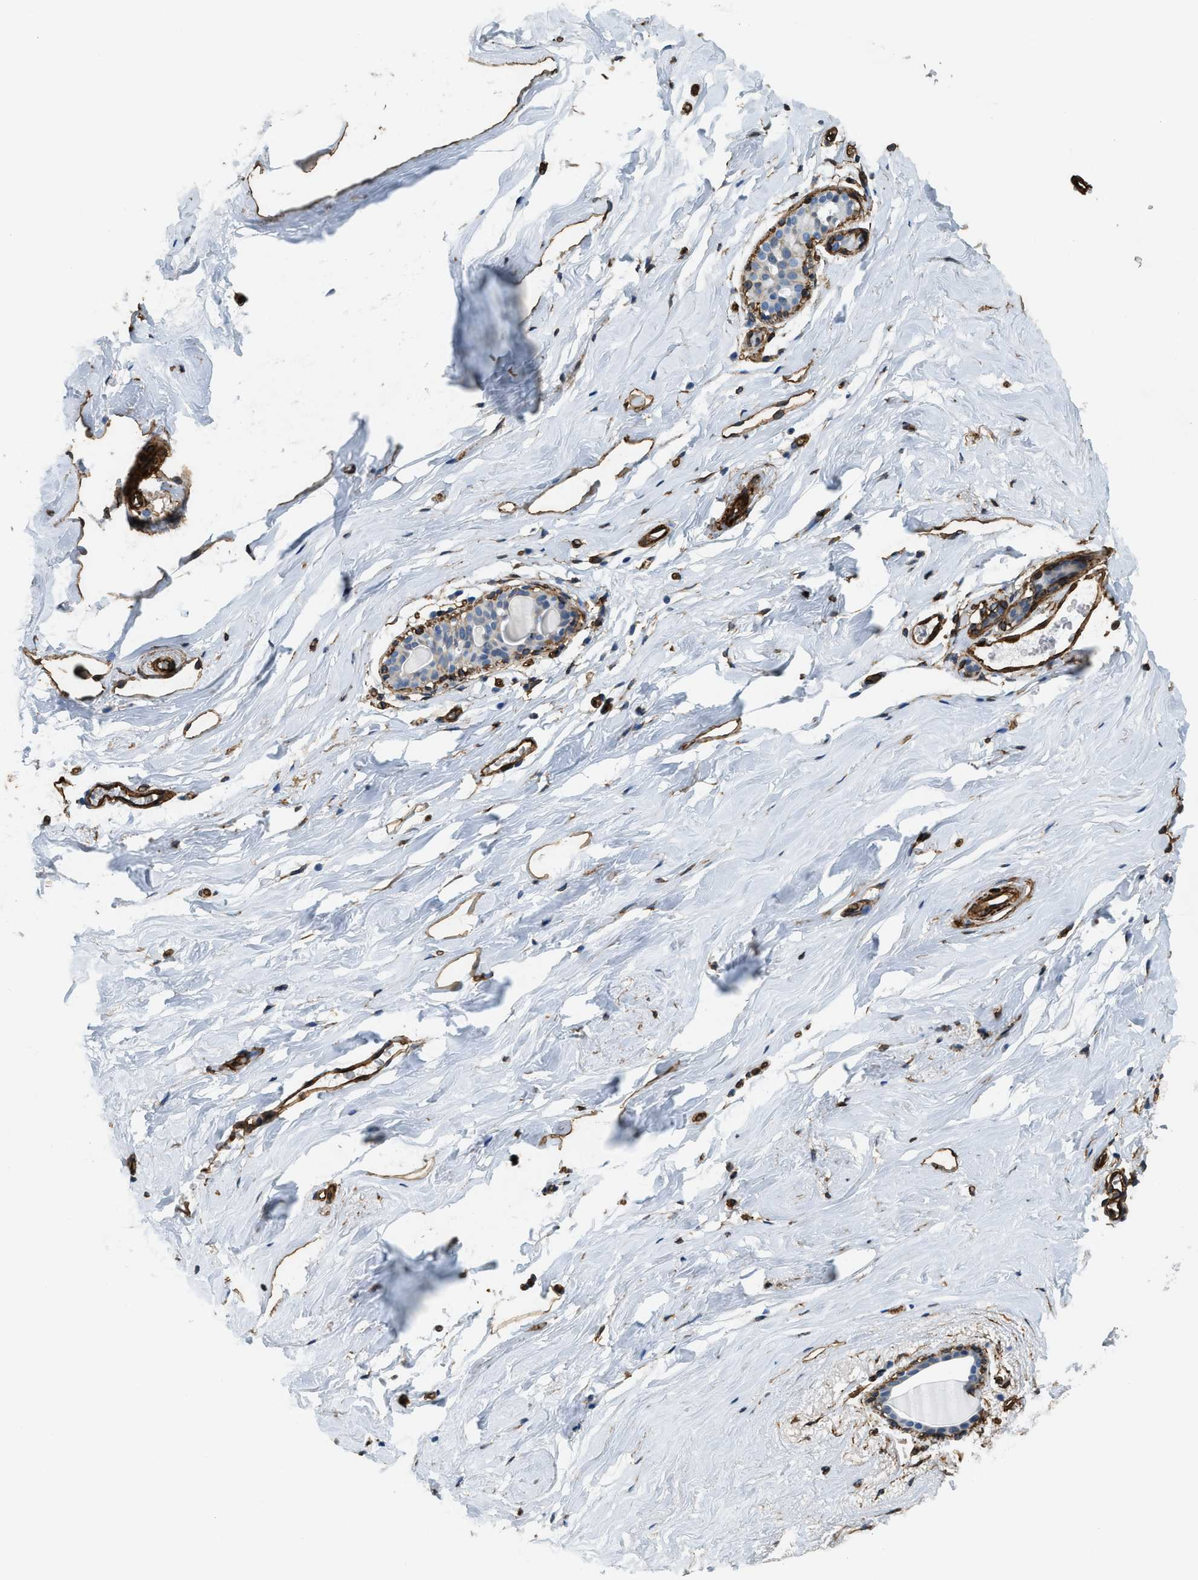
{"staining": {"intensity": "negative", "quantity": "none", "location": "none"}, "tissue": "breast", "cell_type": "Glandular cells", "image_type": "normal", "snomed": [{"axis": "morphology", "description": "Normal tissue, NOS"}, {"axis": "topography", "description": "Breast"}], "caption": "Breast stained for a protein using IHC reveals no staining glandular cells.", "gene": "TMEM43", "patient": {"sex": "female", "age": 62}}